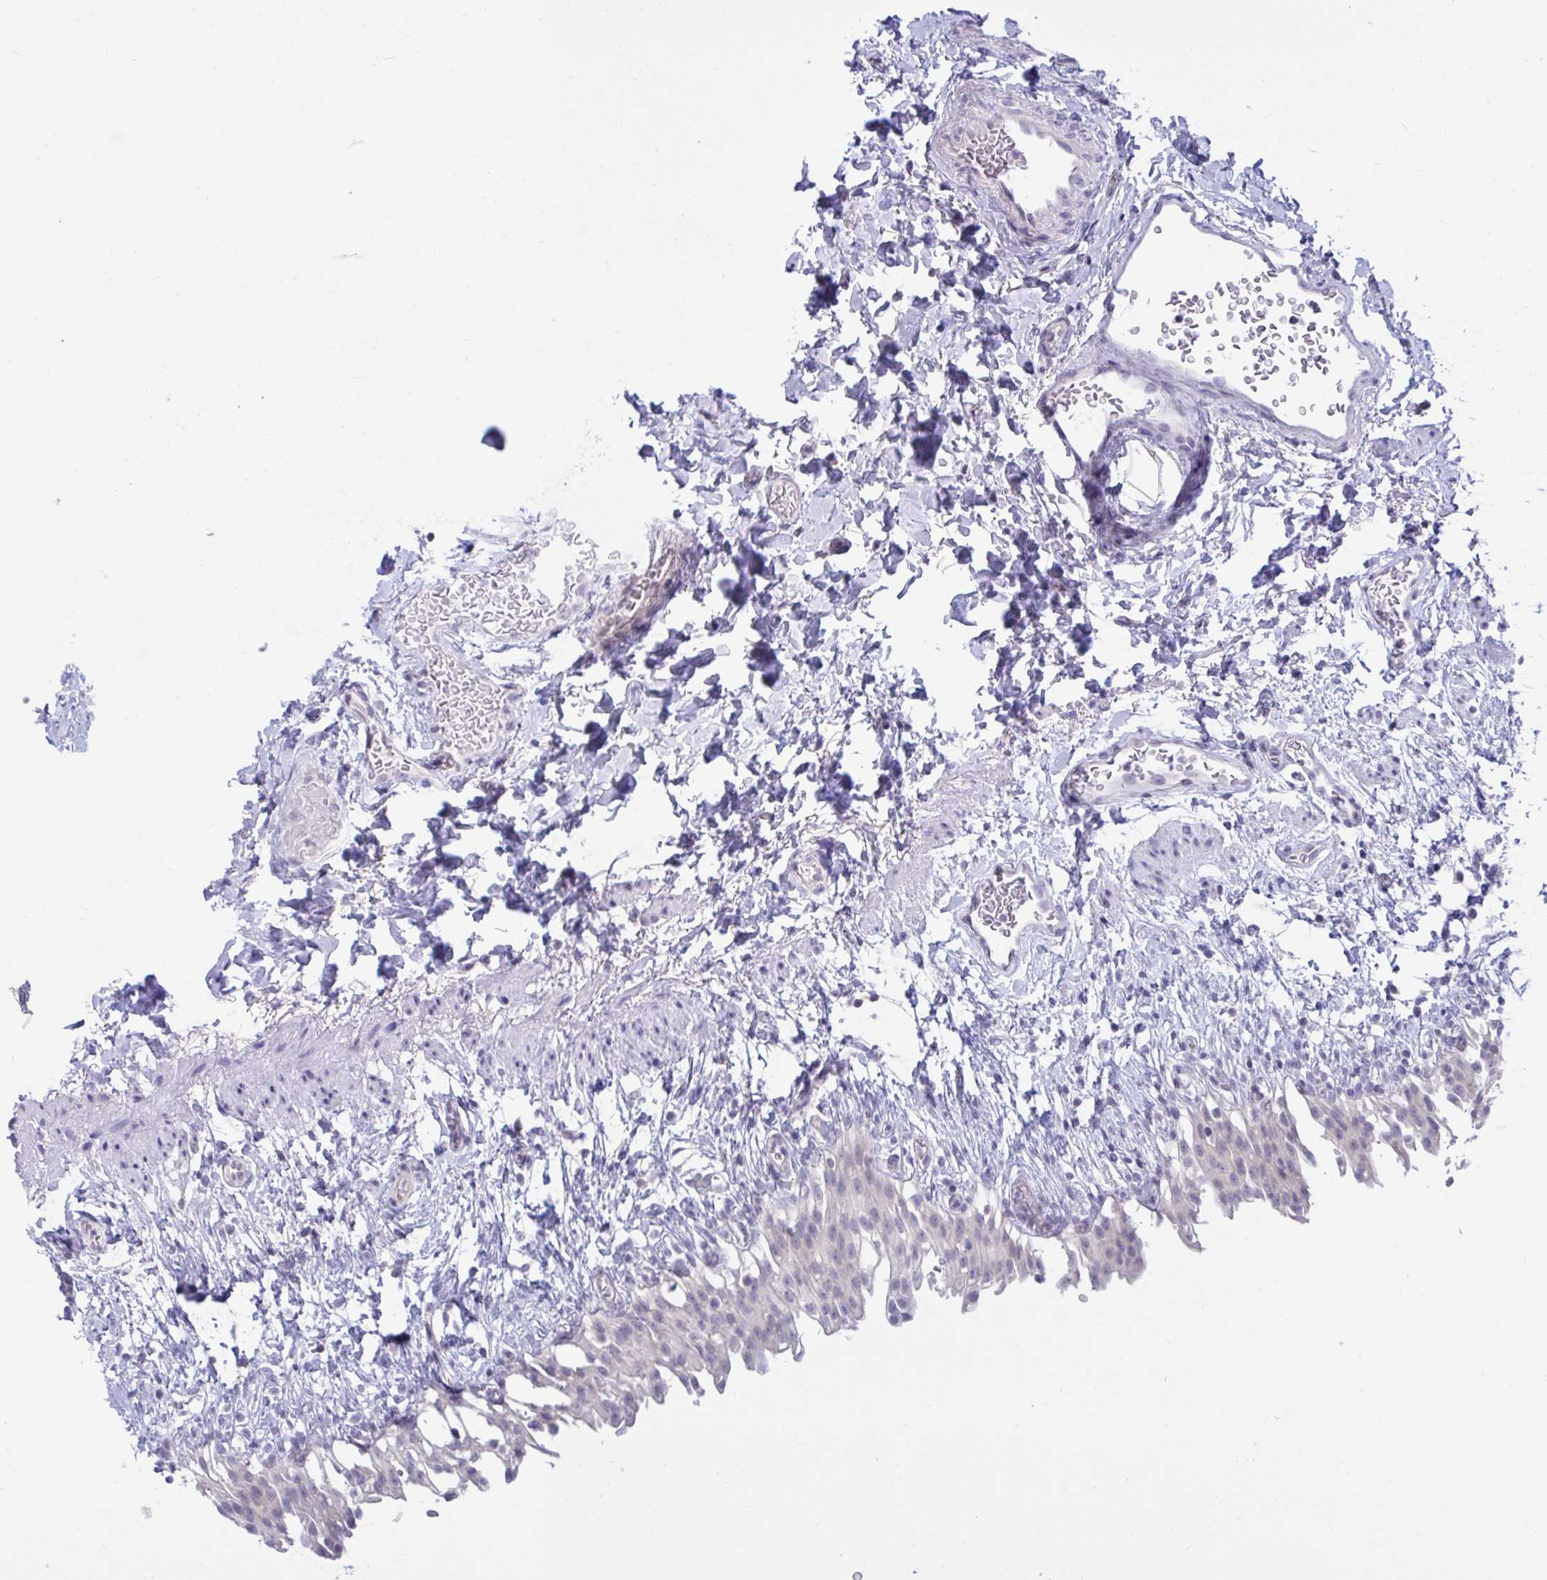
{"staining": {"intensity": "weak", "quantity": "<25%", "location": "cytoplasmic/membranous"}, "tissue": "urinary bladder", "cell_type": "Urothelial cells", "image_type": "normal", "snomed": [{"axis": "morphology", "description": "Normal tissue, NOS"}, {"axis": "topography", "description": "Urinary bladder"}, {"axis": "topography", "description": "Peripheral nerve tissue"}], "caption": "This is an immunohistochemistry (IHC) photomicrograph of benign human urinary bladder. There is no positivity in urothelial cells.", "gene": "ARPP19", "patient": {"sex": "female", "age": 60}}